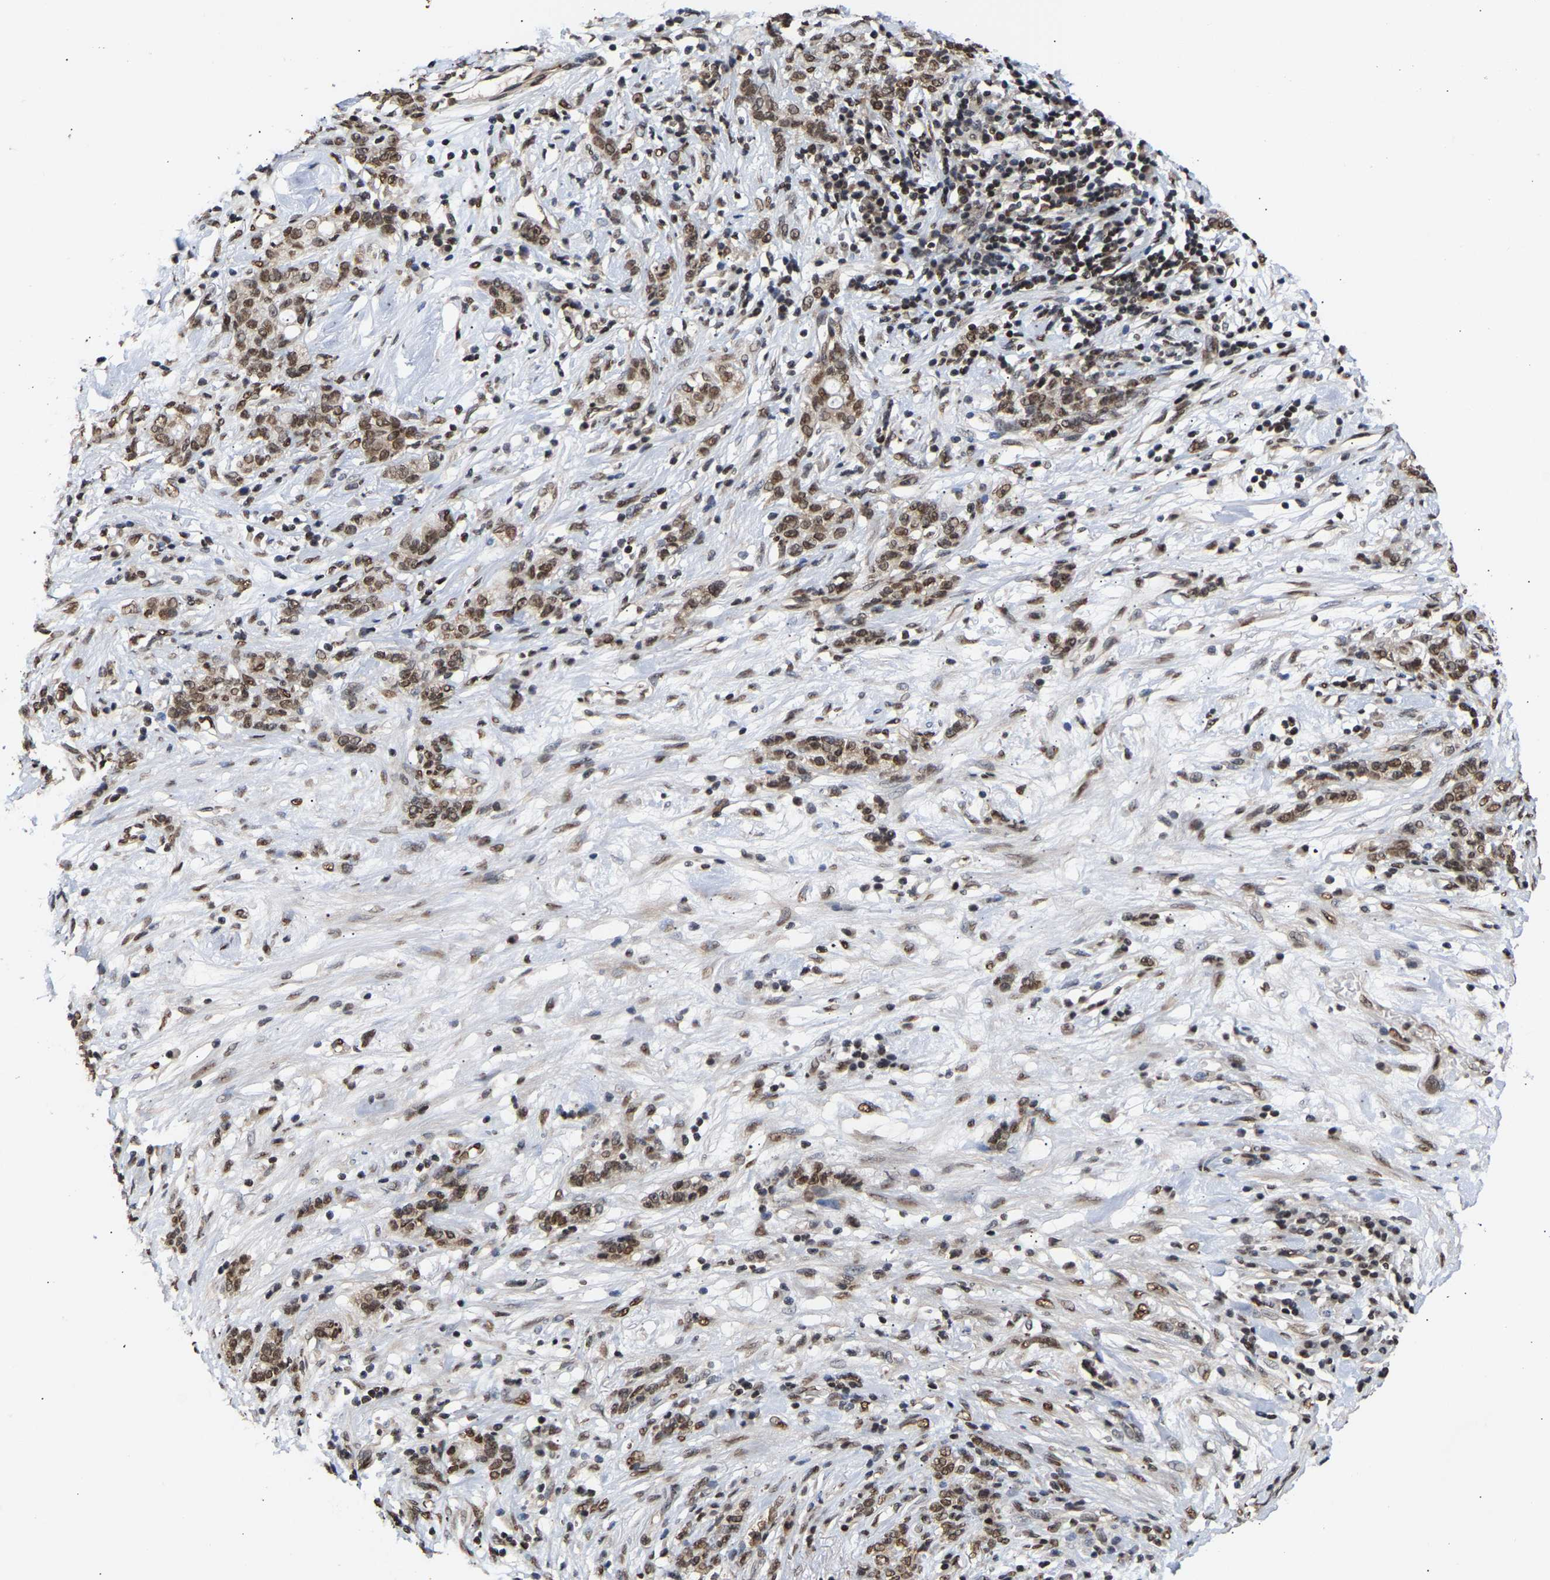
{"staining": {"intensity": "moderate", "quantity": ">75%", "location": "nuclear"}, "tissue": "stomach cancer", "cell_type": "Tumor cells", "image_type": "cancer", "snomed": [{"axis": "morphology", "description": "Adenocarcinoma, NOS"}, {"axis": "topography", "description": "Stomach, lower"}], "caption": "Protein positivity by IHC demonstrates moderate nuclear expression in approximately >75% of tumor cells in stomach cancer (adenocarcinoma).", "gene": "PSIP1", "patient": {"sex": "male", "age": 88}}